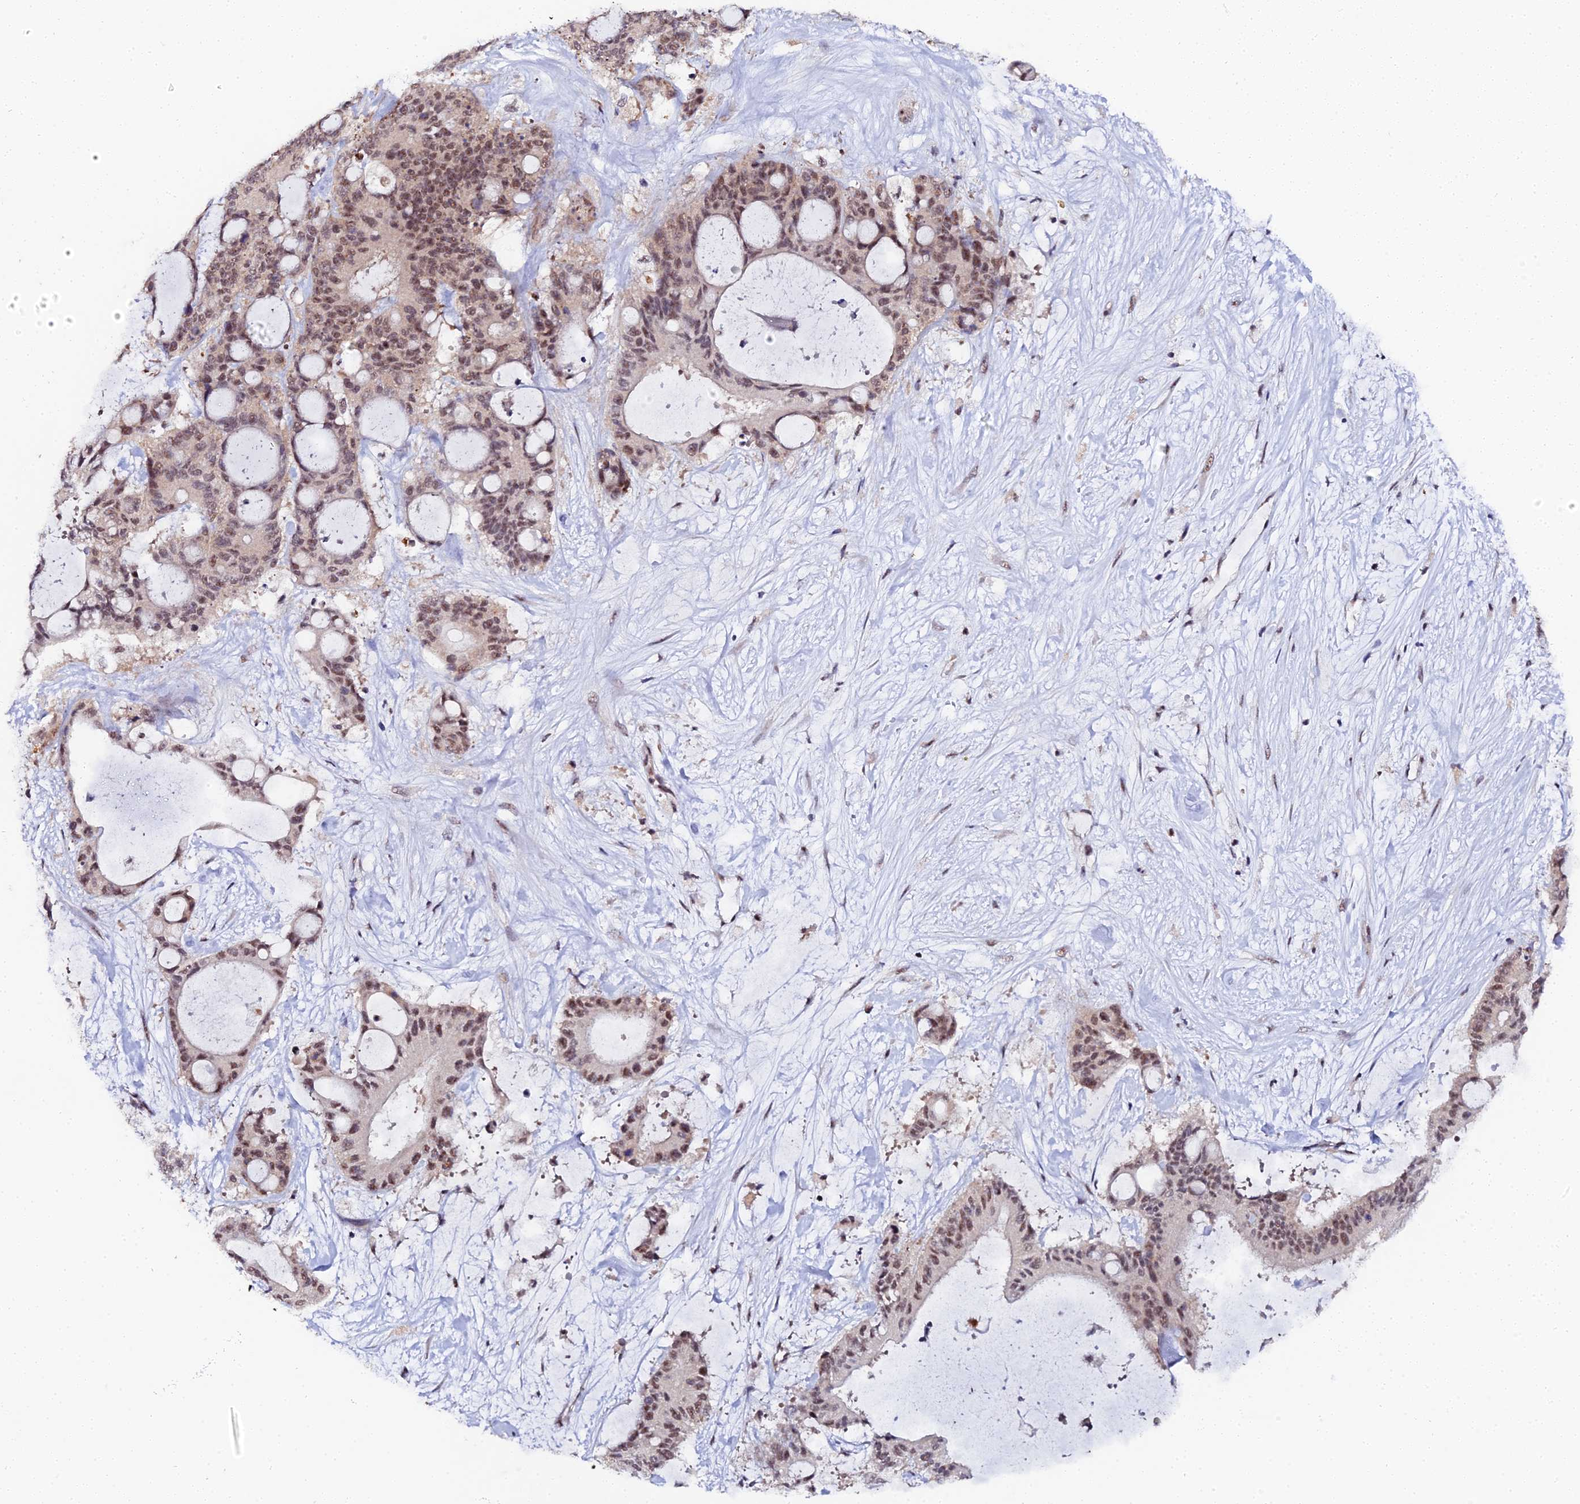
{"staining": {"intensity": "moderate", "quantity": ">75%", "location": "nuclear"}, "tissue": "liver cancer", "cell_type": "Tumor cells", "image_type": "cancer", "snomed": [{"axis": "morphology", "description": "Normal tissue, NOS"}, {"axis": "morphology", "description": "Cholangiocarcinoma"}, {"axis": "topography", "description": "Liver"}, {"axis": "topography", "description": "Peripheral nerve tissue"}], "caption": "Liver cholangiocarcinoma stained with a protein marker exhibits moderate staining in tumor cells.", "gene": "MAGOHB", "patient": {"sex": "female", "age": 73}}